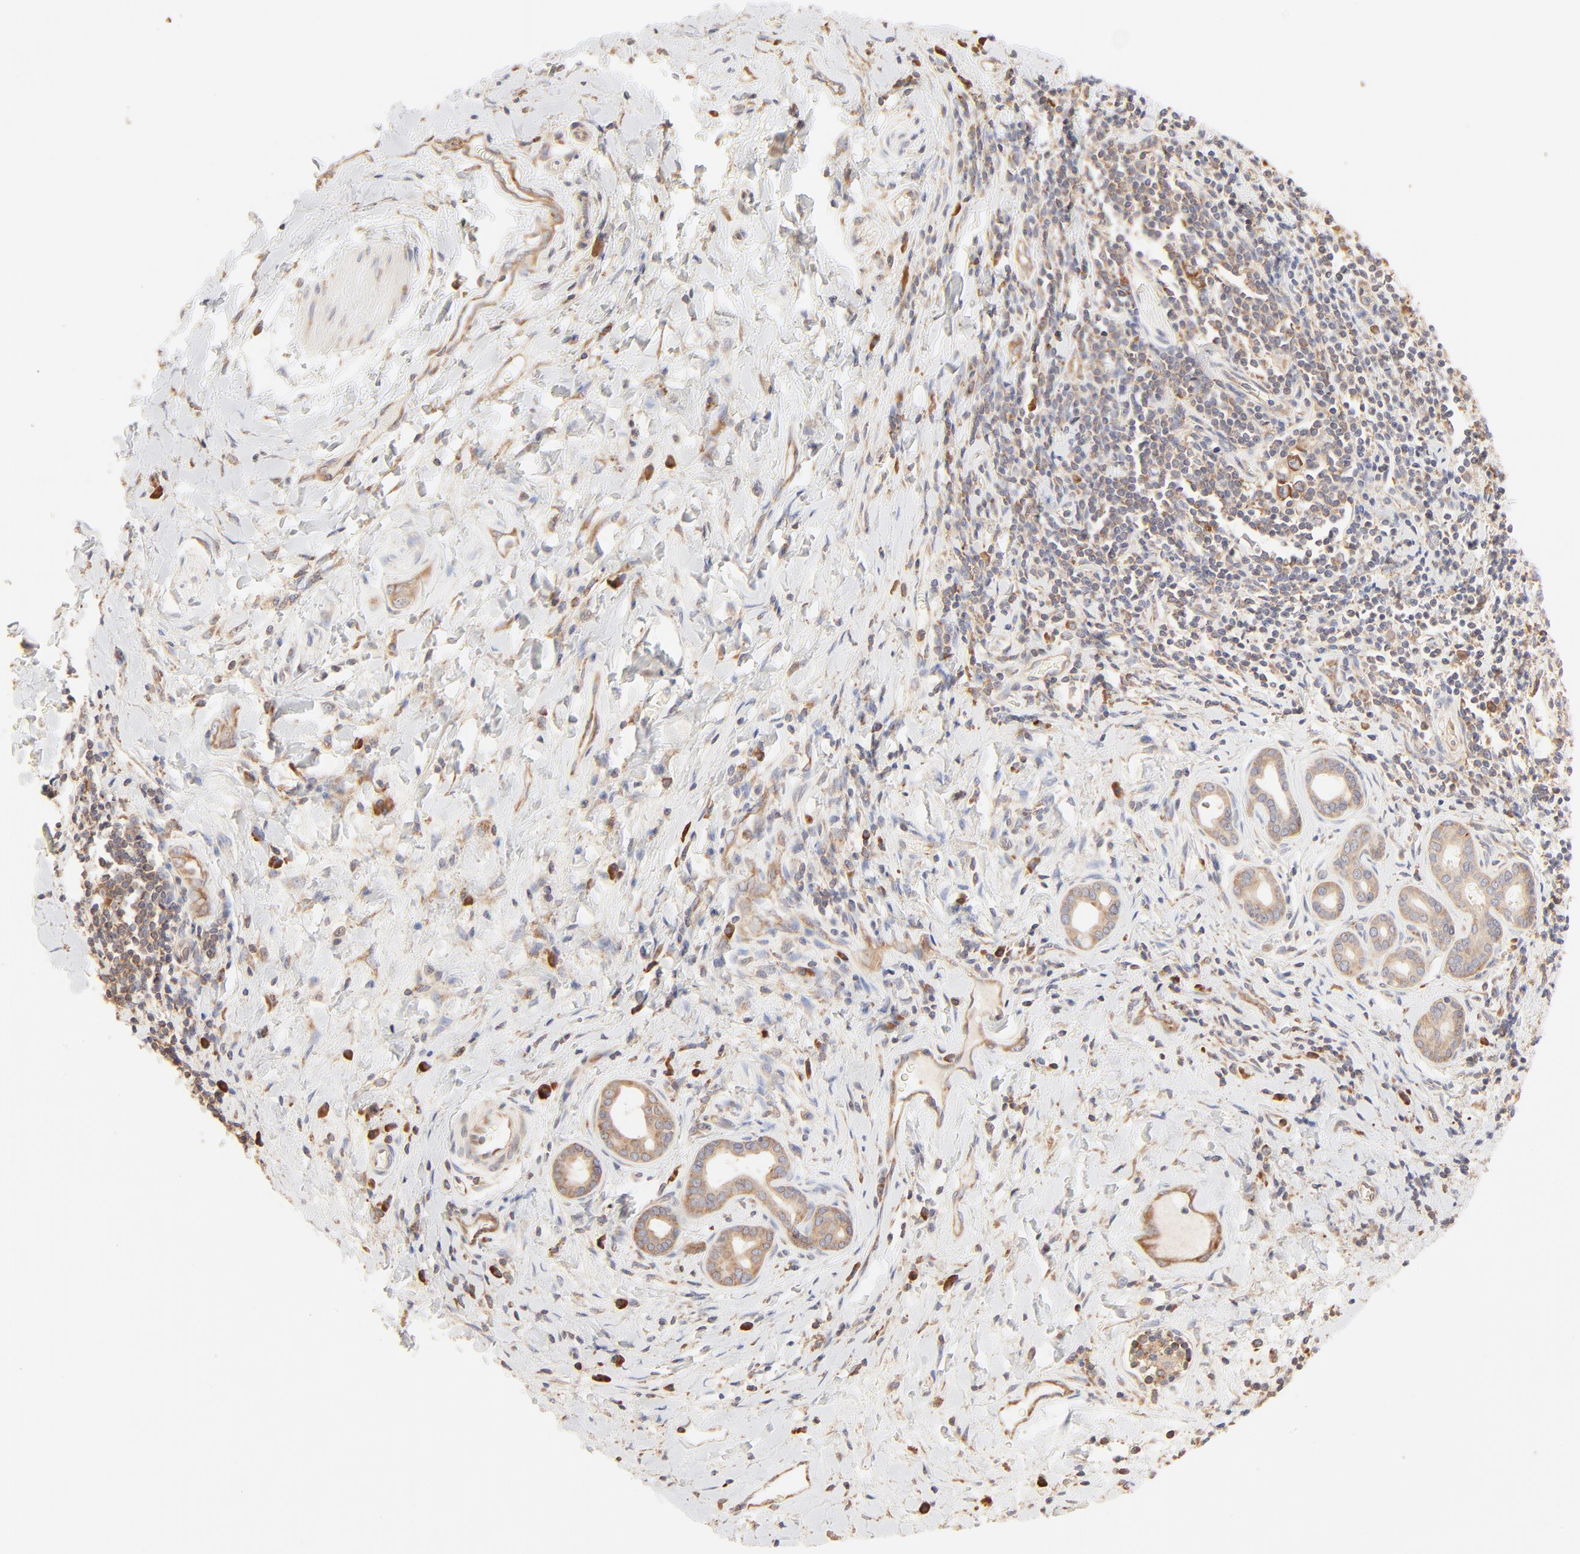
{"staining": {"intensity": "moderate", "quantity": ">75%", "location": "cytoplasmic/membranous"}, "tissue": "liver cancer", "cell_type": "Tumor cells", "image_type": "cancer", "snomed": [{"axis": "morphology", "description": "Cholangiocarcinoma"}, {"axis": "topography", "description": "Liver"}], "caption": "IHC (DAB) staining of human liver cancer shows moderate cytoplasmic/membranous protein positivity in approximately >75% of tumor cells. The staining was performed using DAB (3,3'-diaminobenzidine) to visualize the protein expression in brown, while the nuclei were stained in blue with hematoxylin (Magnification: 20x).", "gene": "RPS20", "patient": {"sex": "male", "age": 57}}